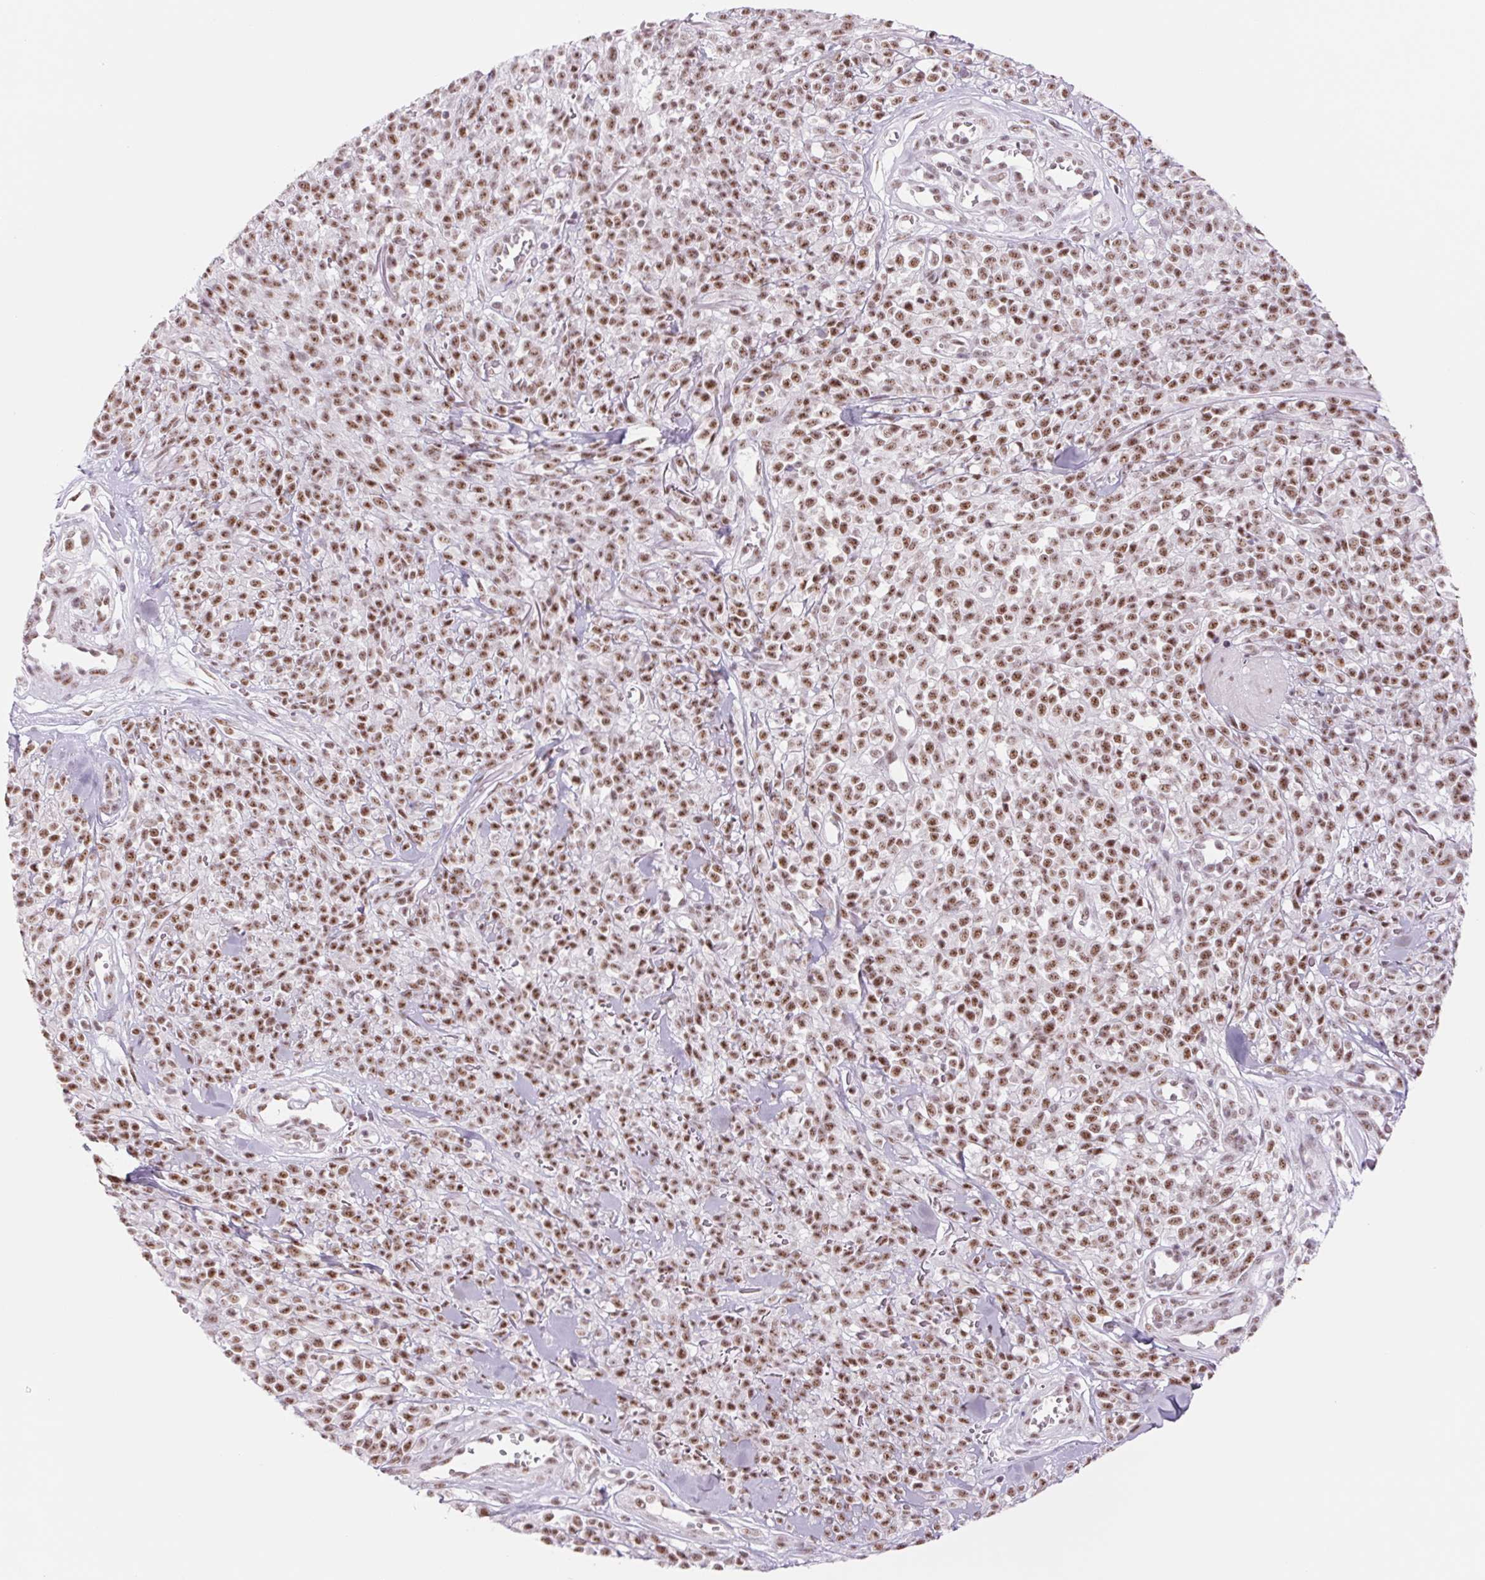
{"staining": {"intensity": "moderate", "quantity": ">75%", "location": "nuclear"}, "tissue": "melanoma", "cell_type": "Tumor cells", "image_type": "cancer", "snomed": [{"axis": "morphology", "description": "Malignant melanoma, NOS"}, {"axis": "topography", "description": "Skin"}, {"axis": "topography", "description": "Skin of trunk"}], "caption": "IHC of malignant melanoma shows medium levels of moderate nuclear staining in approximately >75% of tumor cells.", "gene": "ZC3H14", "patient": {"sex": "male", "age": 74}}